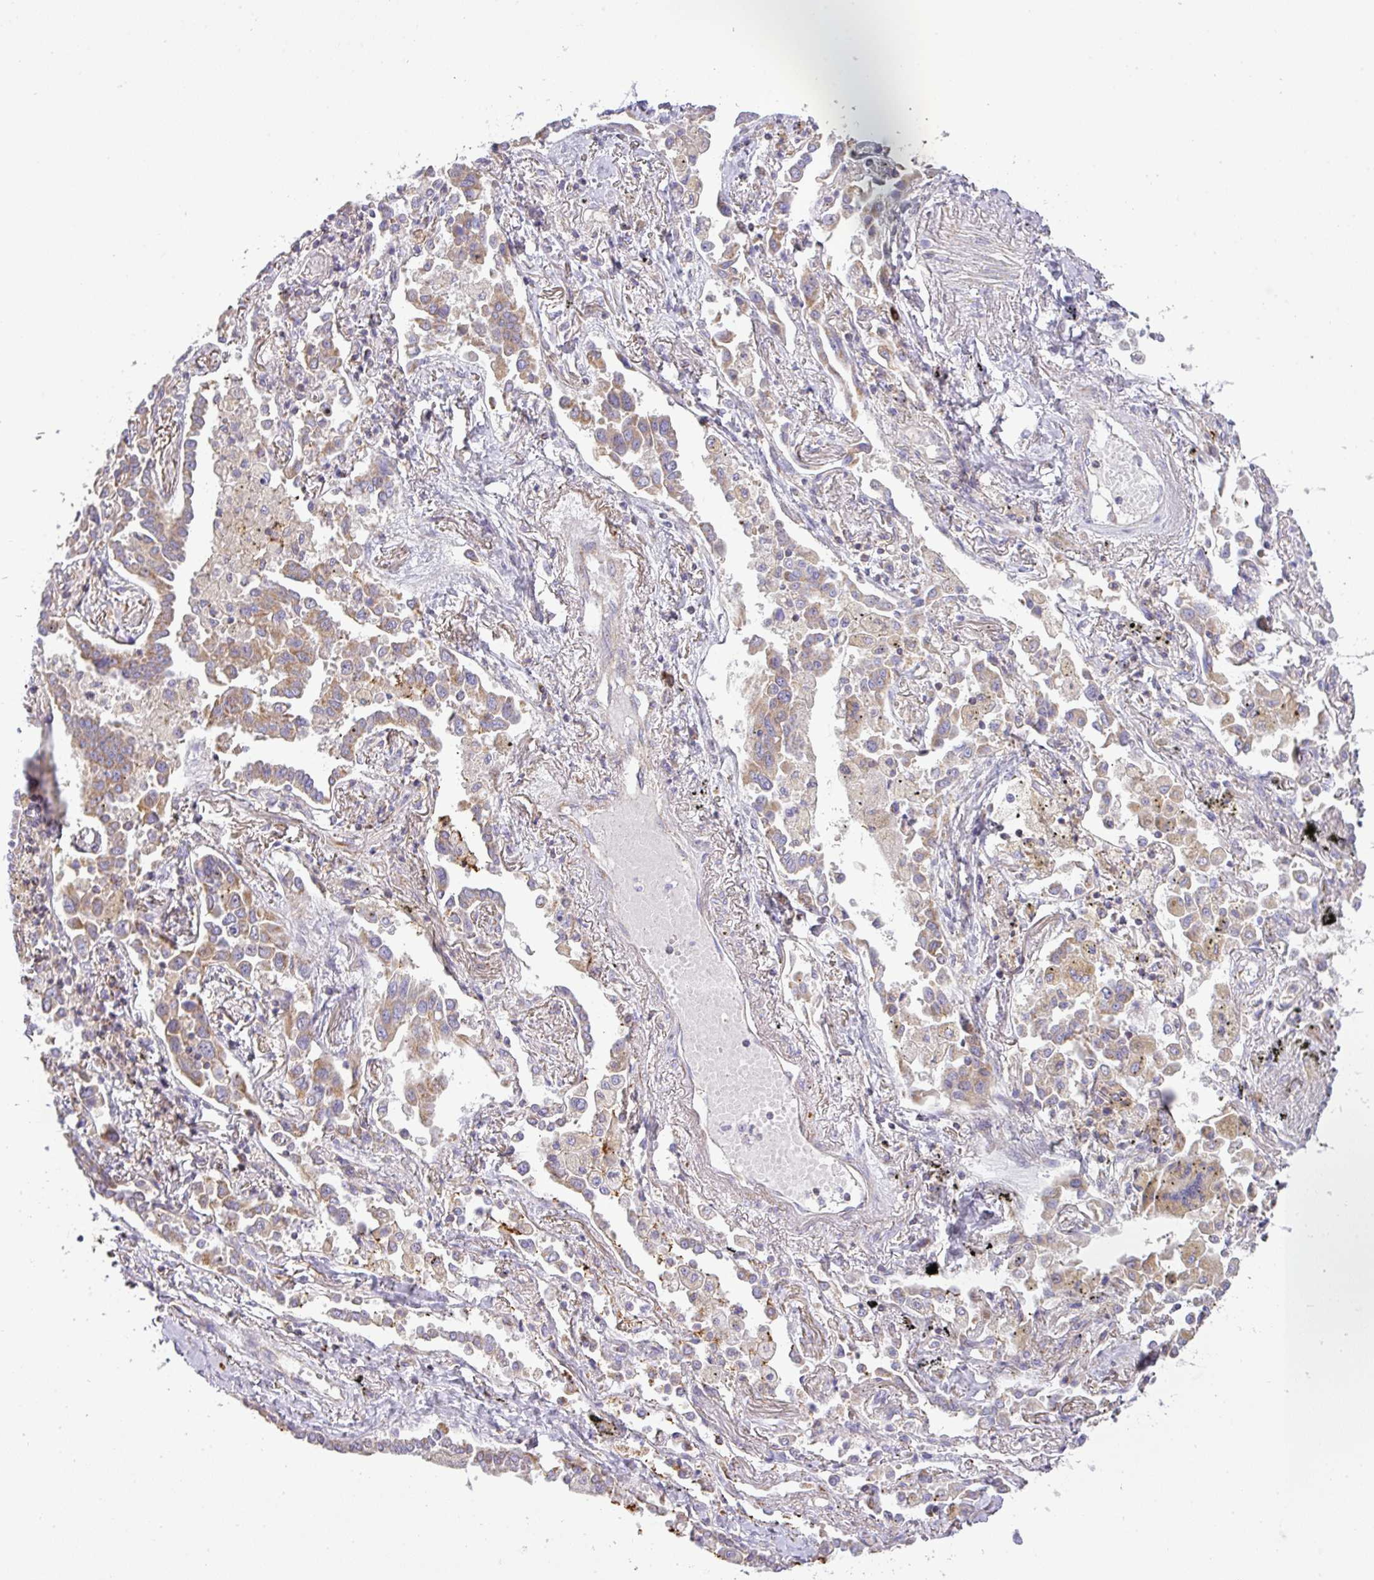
{"staining": {"intensity": "moderate", "quantity": ">75%", "location": "cytoplasmic/membranous"}, "tissue": "lung cancer", "cell_type": "Tumor cells", "image_type": "cancer", "snomed": [{"axis": "morphology", "description": "Adenocarcinoma, NOS"}, {"axis": "topography", "description": "Lung"}], "caption": "Lung adenocarcinoma tissue exhibits moderate cytoplasmic/membranous staining in about >75% of tumor cells, visualized by immunohistochemistry.", "gene": "ZNF211", "patient": {"sex": "male", "age": 67}}